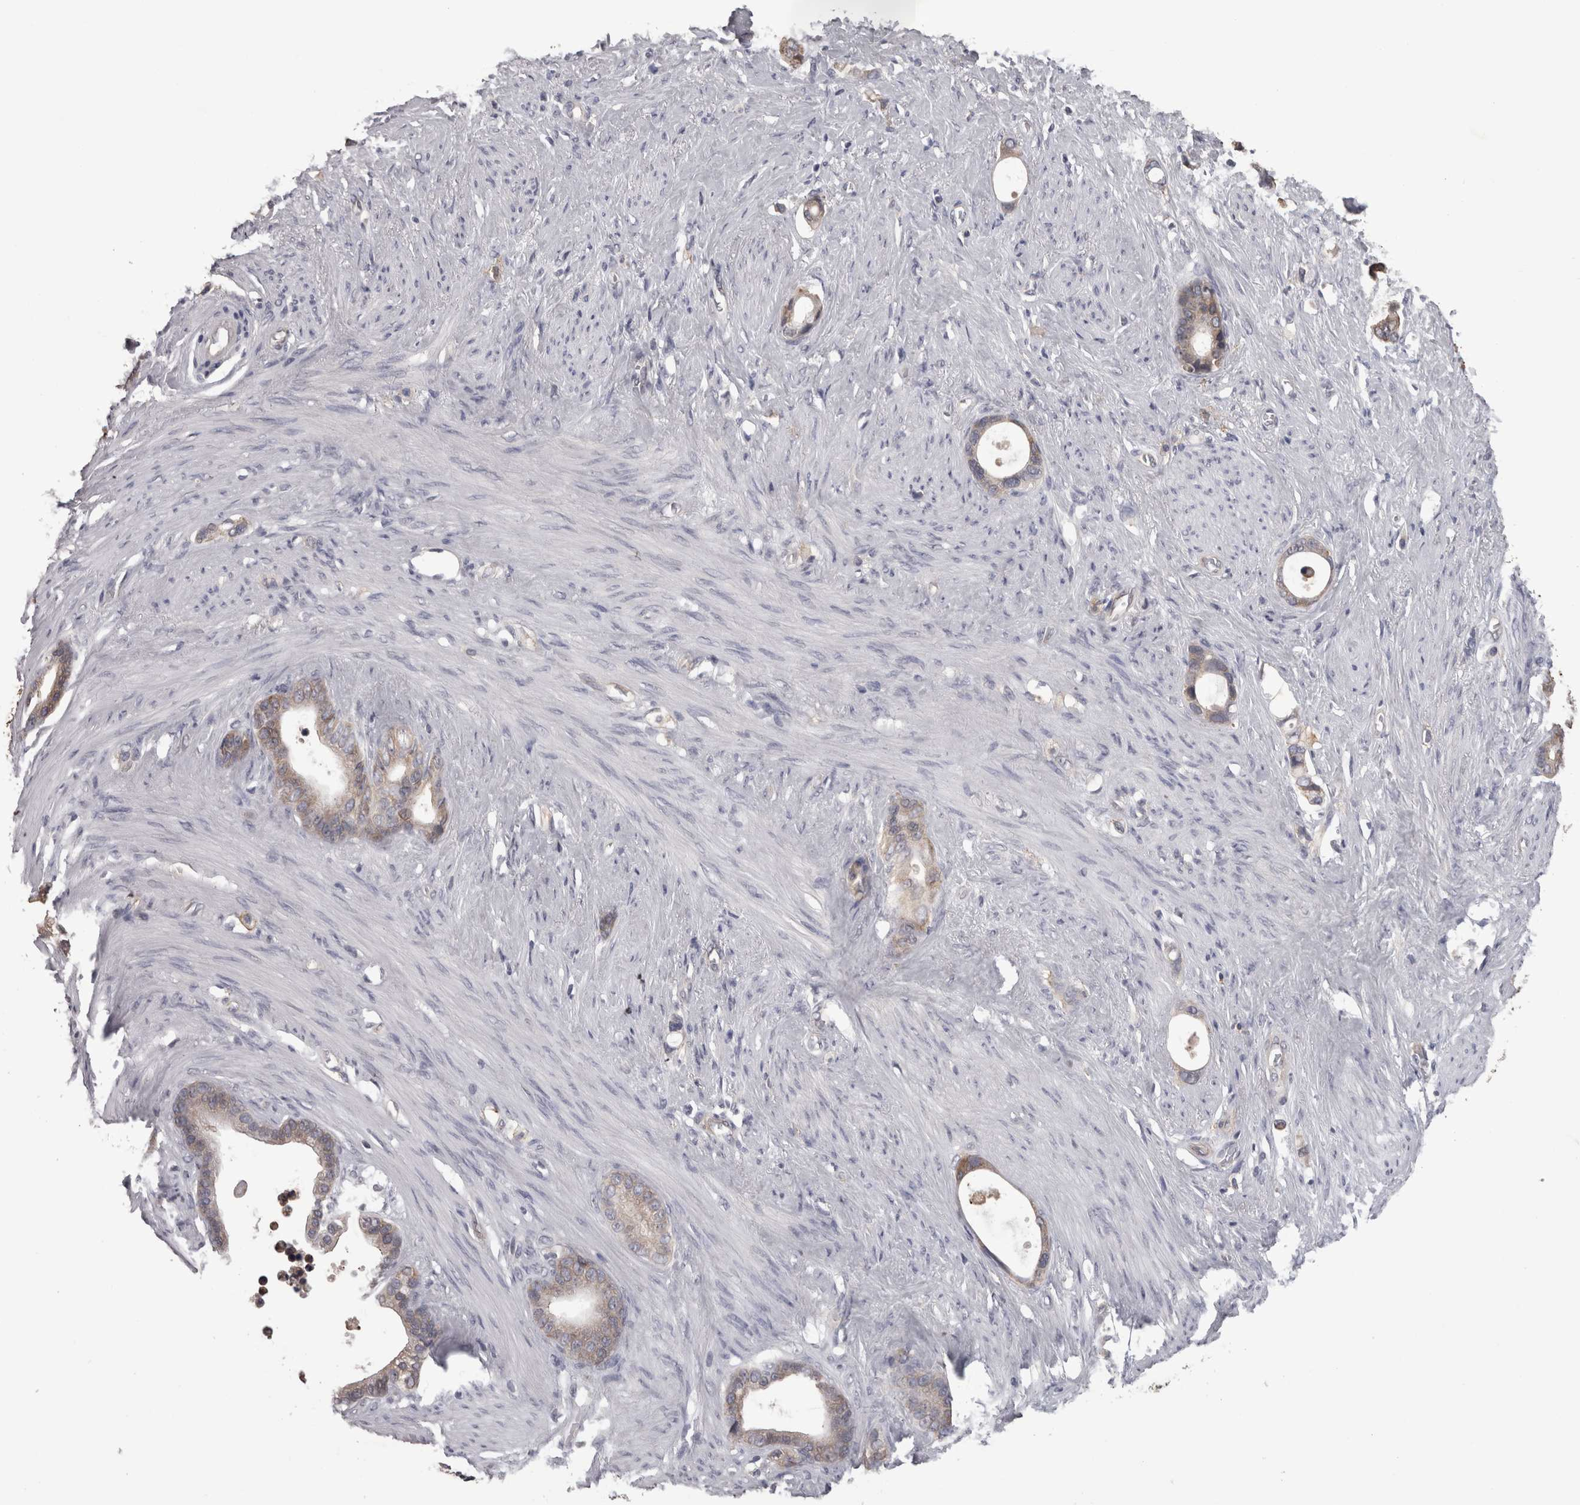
{"staining": {"intensity": "weak", "quantity": ">75%", "location": "cytoplasmic/membranous"}, "tissue": "stomach cancer", "cell_type": "Tumor cells", "image_type": "cancer", "snomed": [{"axis": "morphology", "description": "Adenocarcinoma, NOS"}, {"axis": "topography", "description": "Stomach"}], "caption": "Protein staining exhibits weak cytoplasmic/membranous positivity in approximately >75% of tumor cells in stomach cancer (adenocarcinoma).", "gene": "PON3", "patient": {"sex": "female", "age": 75}}